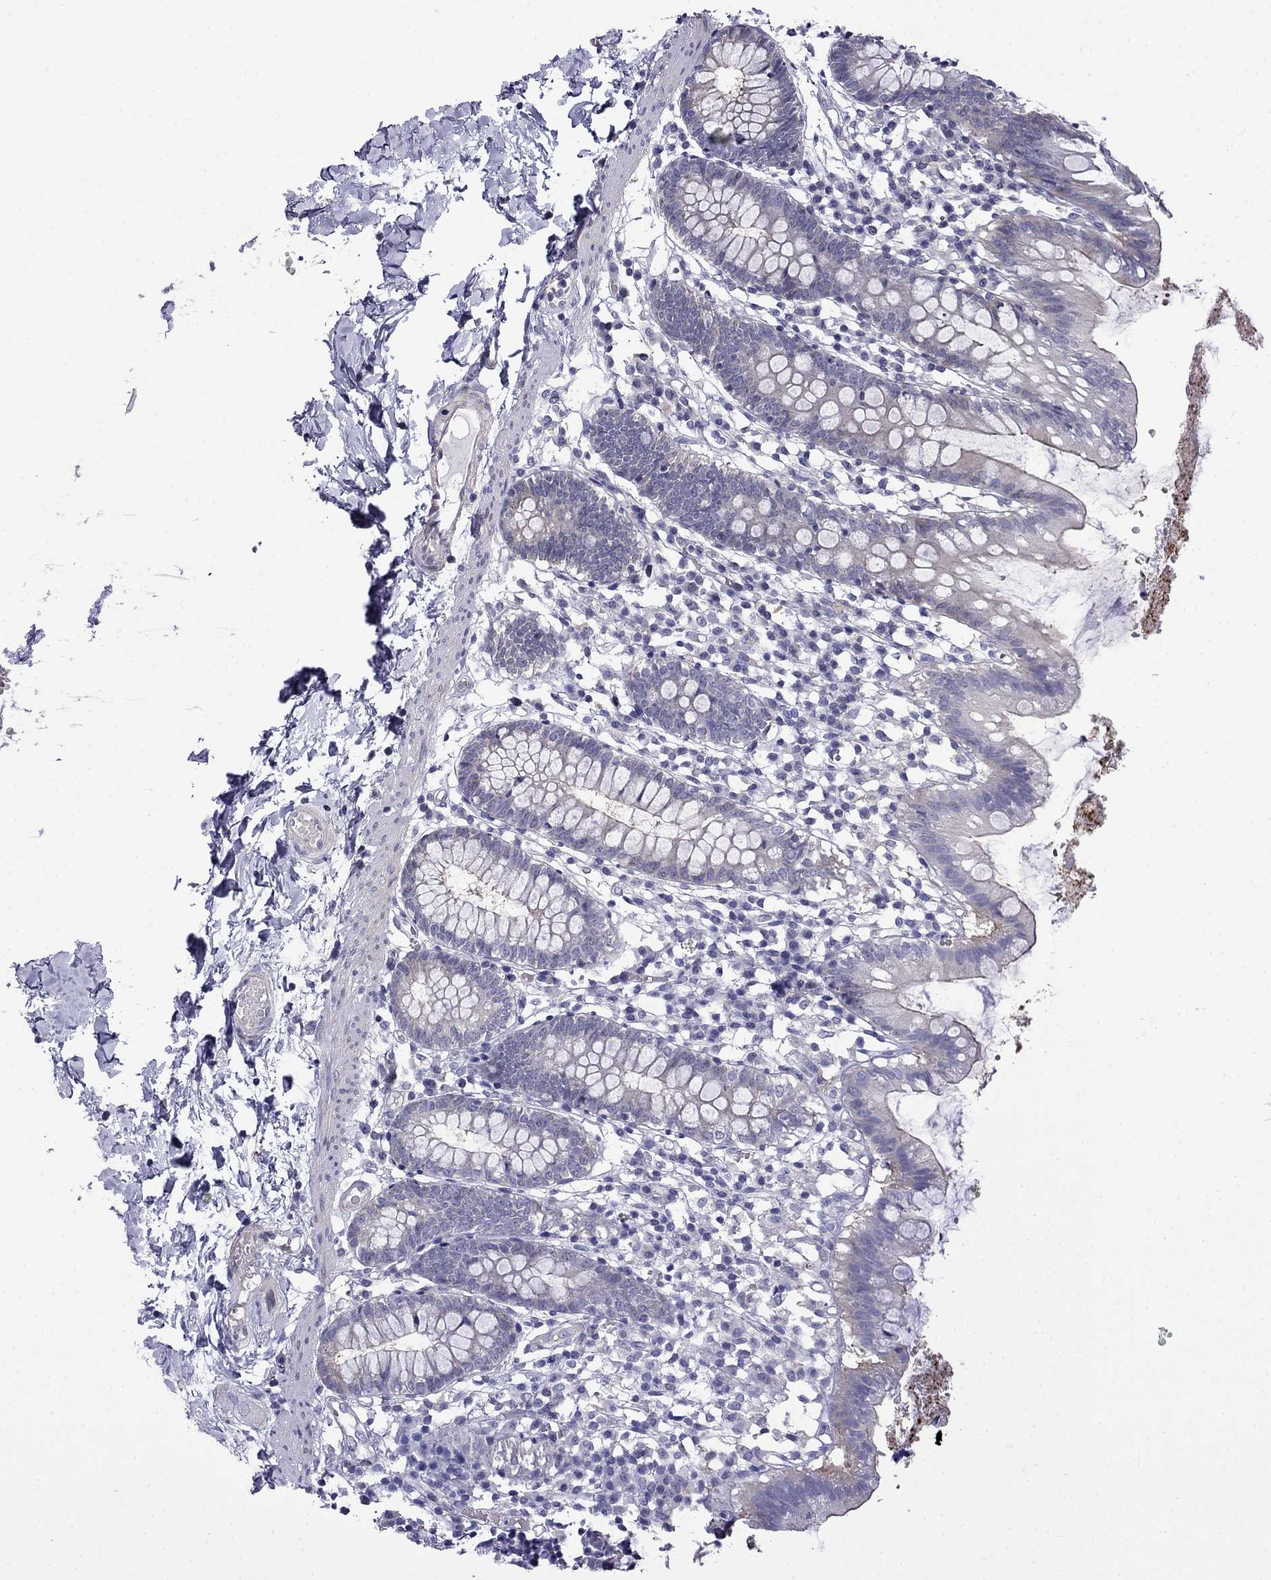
{"staining": {"intensity": "negative", "quantity": "none", "location": "none"}, "tissue": "small intestine", "cell_type": "Glandular cells", "image_type": "normal", "snomed": [{"axis": "morphology", "description": "Normal tissue, NOS"}, {"axis": "topography", "description": "Small intestine"}], "caption": "Glandular cells show no significant protein staining in normal small intestine. The staining was performed using DAB (3,3'-diaminobenzidine) to visualize the protein expression in brown, while the nuclei were stained in blue with hematoxylin (Magnification: 20x).", "gene": "PRR18", "patient": {"sex": "female", "age": 90}}